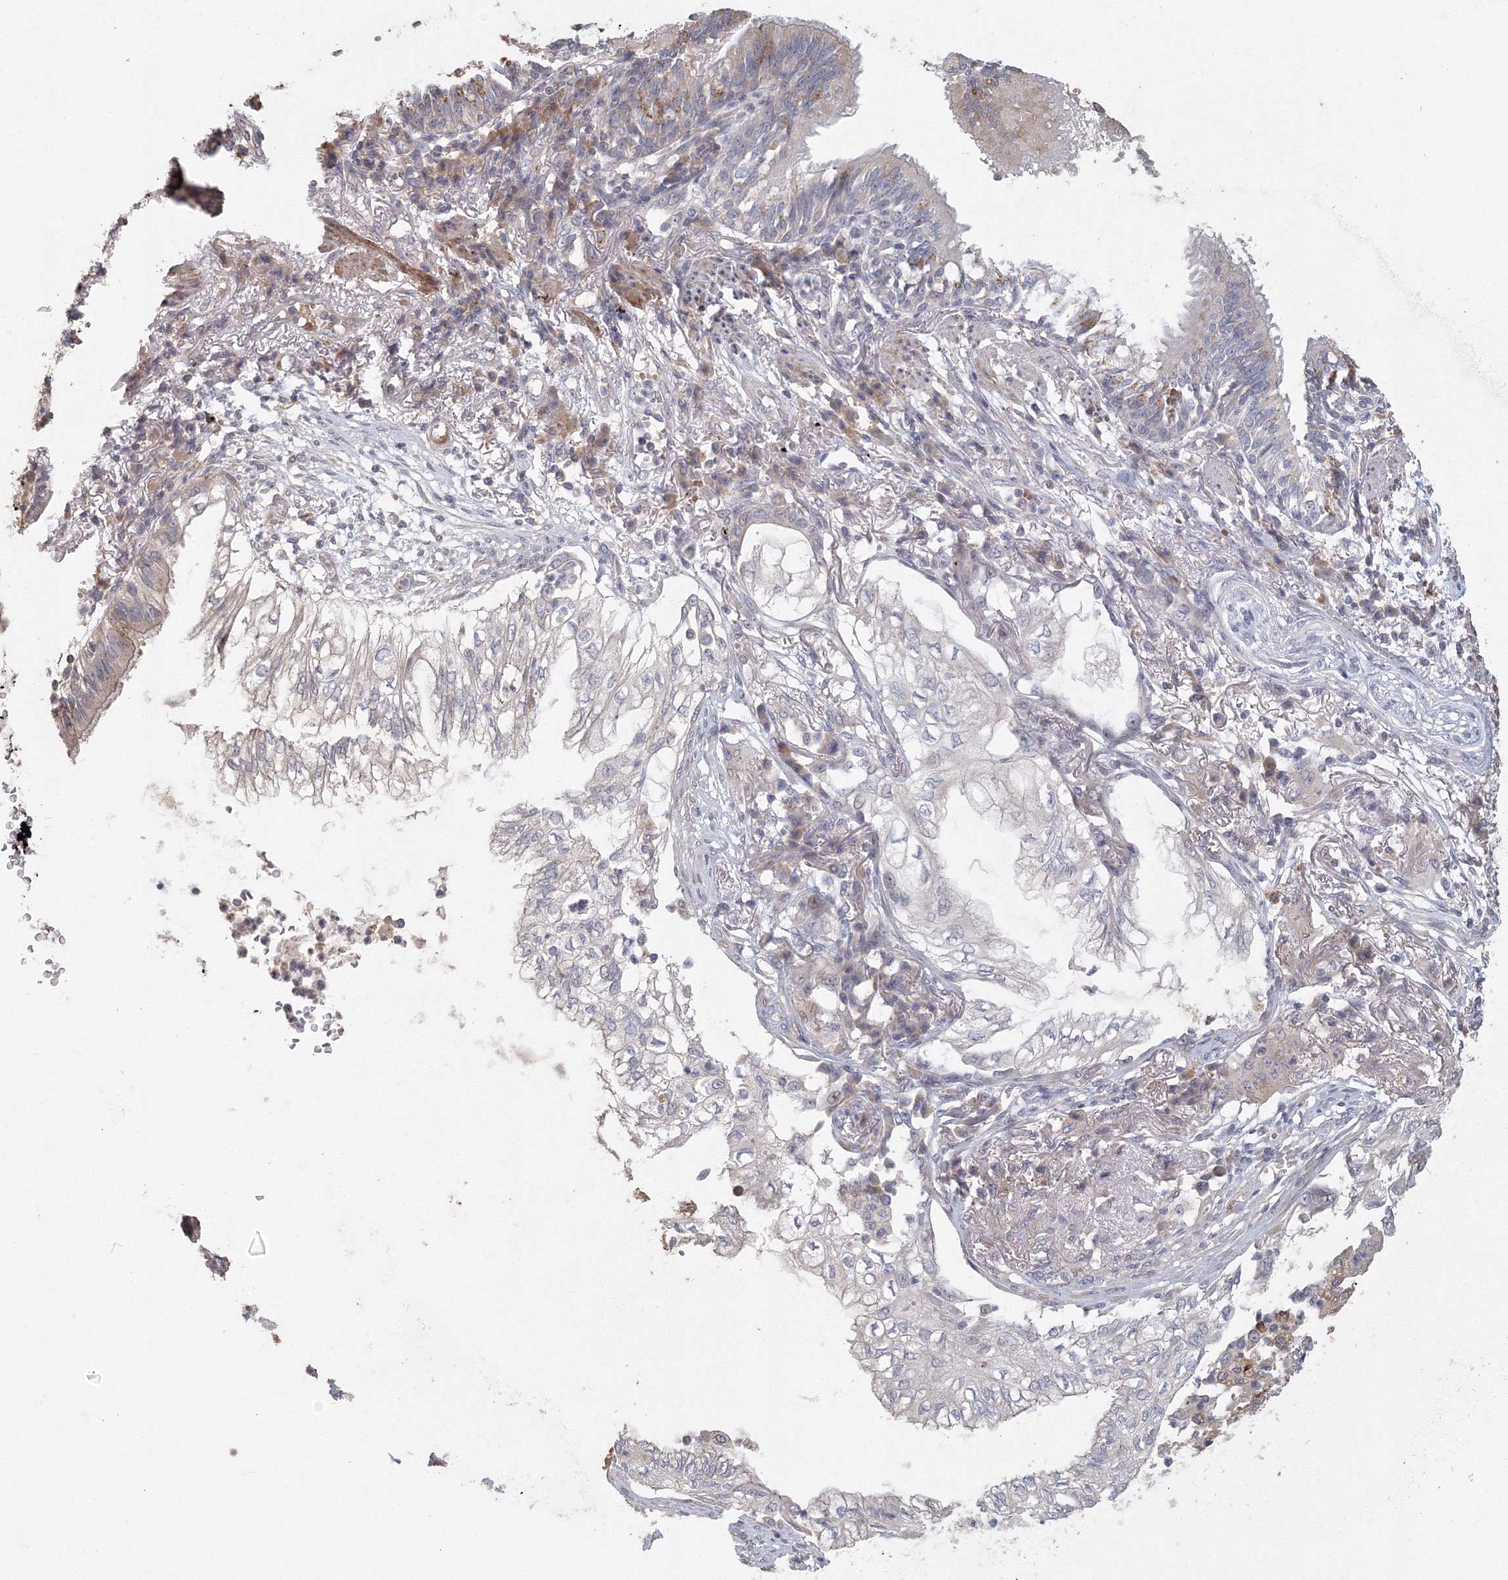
{"staining": {"intensity": "negative", "quantity": "none", "location": "none"}, "tissue": "lung cancer", "cell_type": "Tumor cells", "image_type": "cancer", "snomed": [{"axis": "morphology", "description": "Adenocarcinoma, NOS"}, {"axis": "topography", "description": "Lung"}], "caption": "A high-resolution image shows IHC staining of lung adenocarcinoma, which shows no significant positivity in tumor cells. (DAB (3,3'-diaminobenzidine) immunohistochemistry with hematoxylin counter stain).", "gene": "TACC2", "patient": {"sex": "female", "age": 70}}